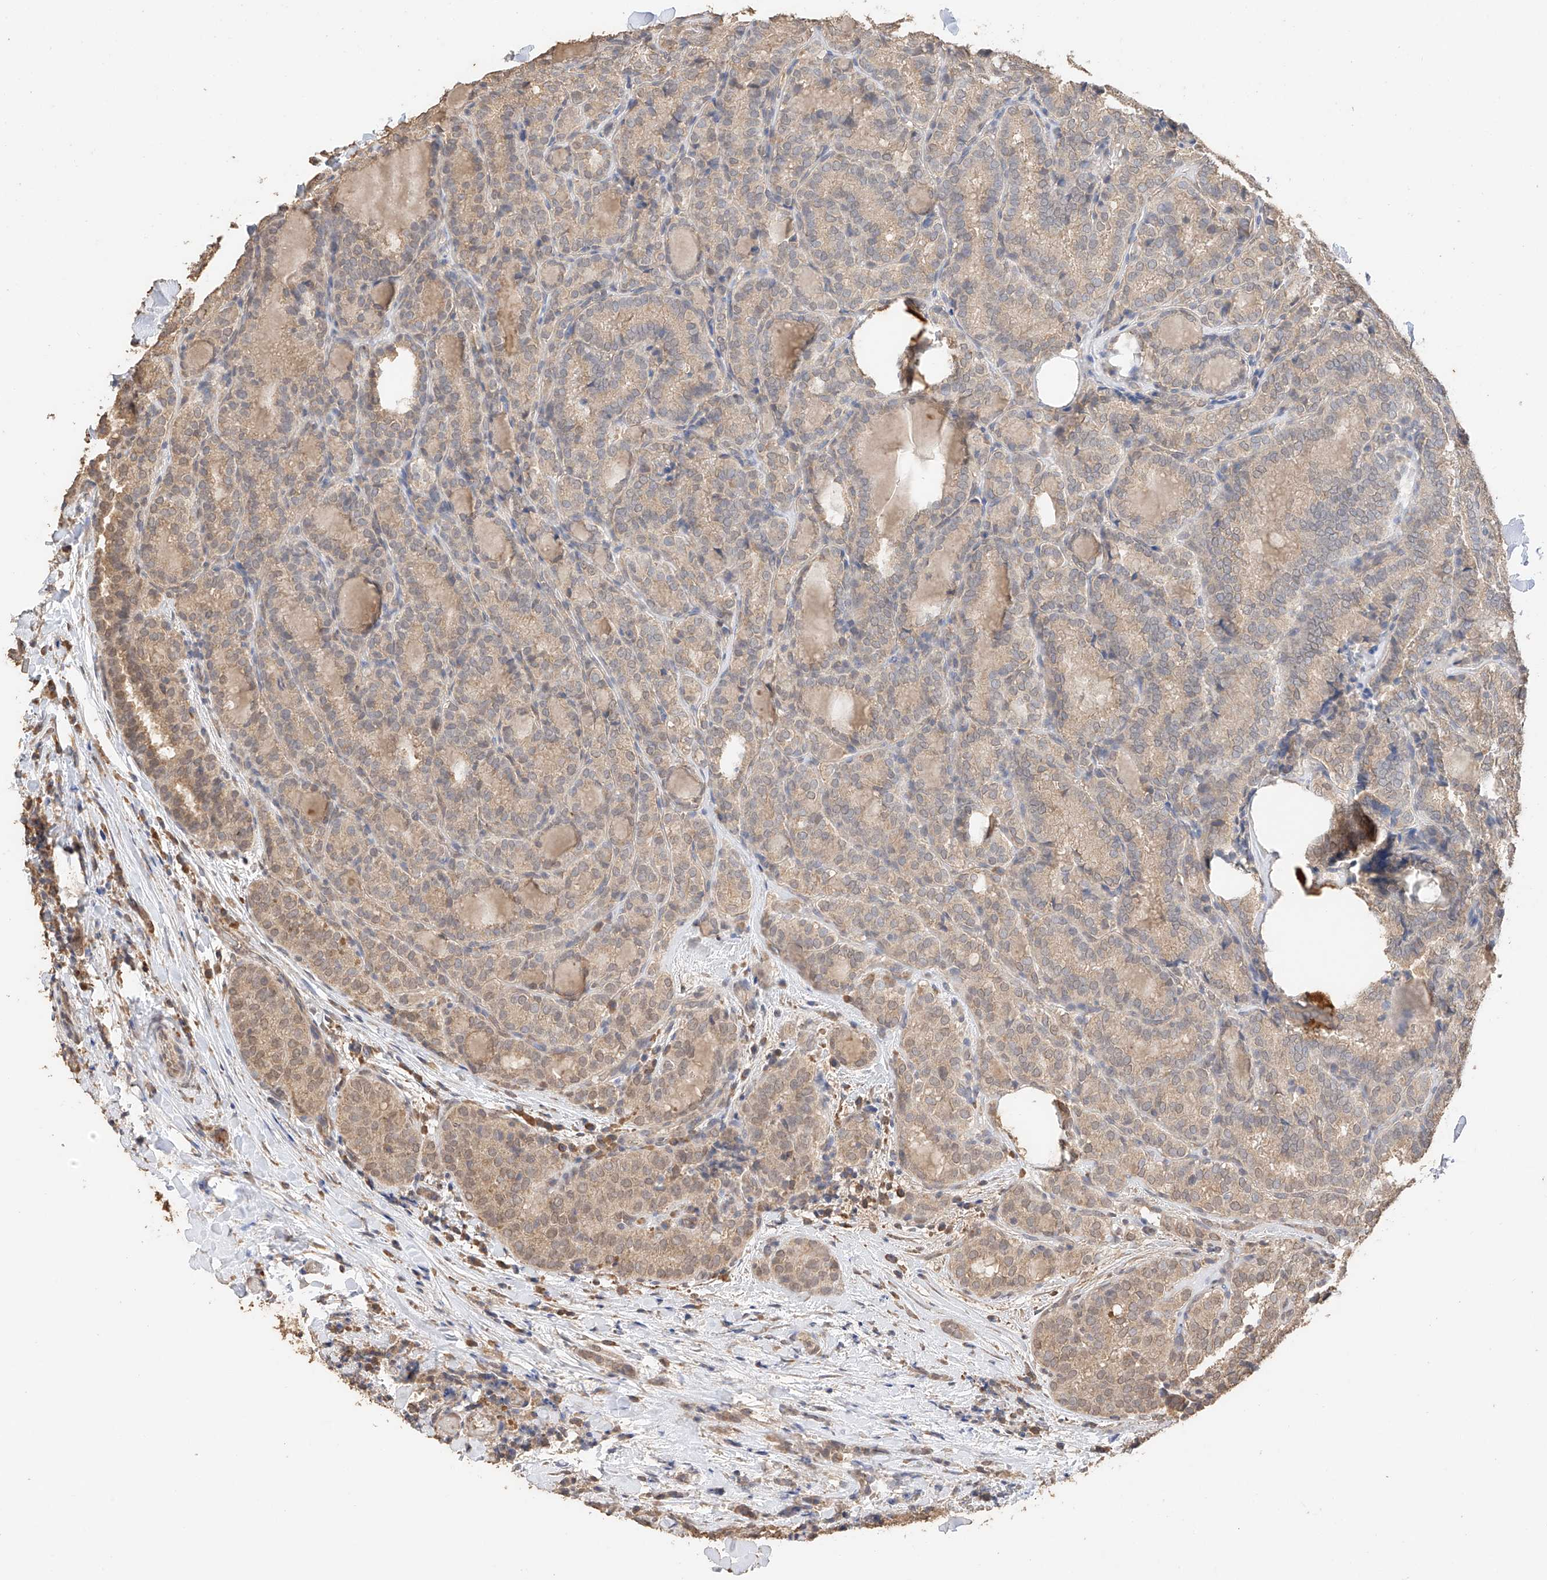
{"staining": {"intensity": "moderate", "quantity": "25%-75%", "location": "cytoplasmic/membranous,nuclear"}, "tissue": "thyroid cancer", "cell_type": "Tumor cells", "image_type": "cancer", "snomed": [{"axis": "morphology", "description": "Normal tissue, NOS"}, {"axis": "morphology", "description": "Papillary adenocarcinoma, NOS"}, {"axis": "topography", "description": "Thyroid gland"}], "caption": "Immunohistochemistry (IHC) of human thyroid papillary adenocarcinoma reveals medium levels of moderate cytoplasmic/membranous and nuclear expression in approximately 25%-75% of tumor cells. Immunohistochemistry stains the protein in brown and the nuclei are stained blue.", "gene": "IL22RA2", "patient": {"sex": "female", "age": 30}}